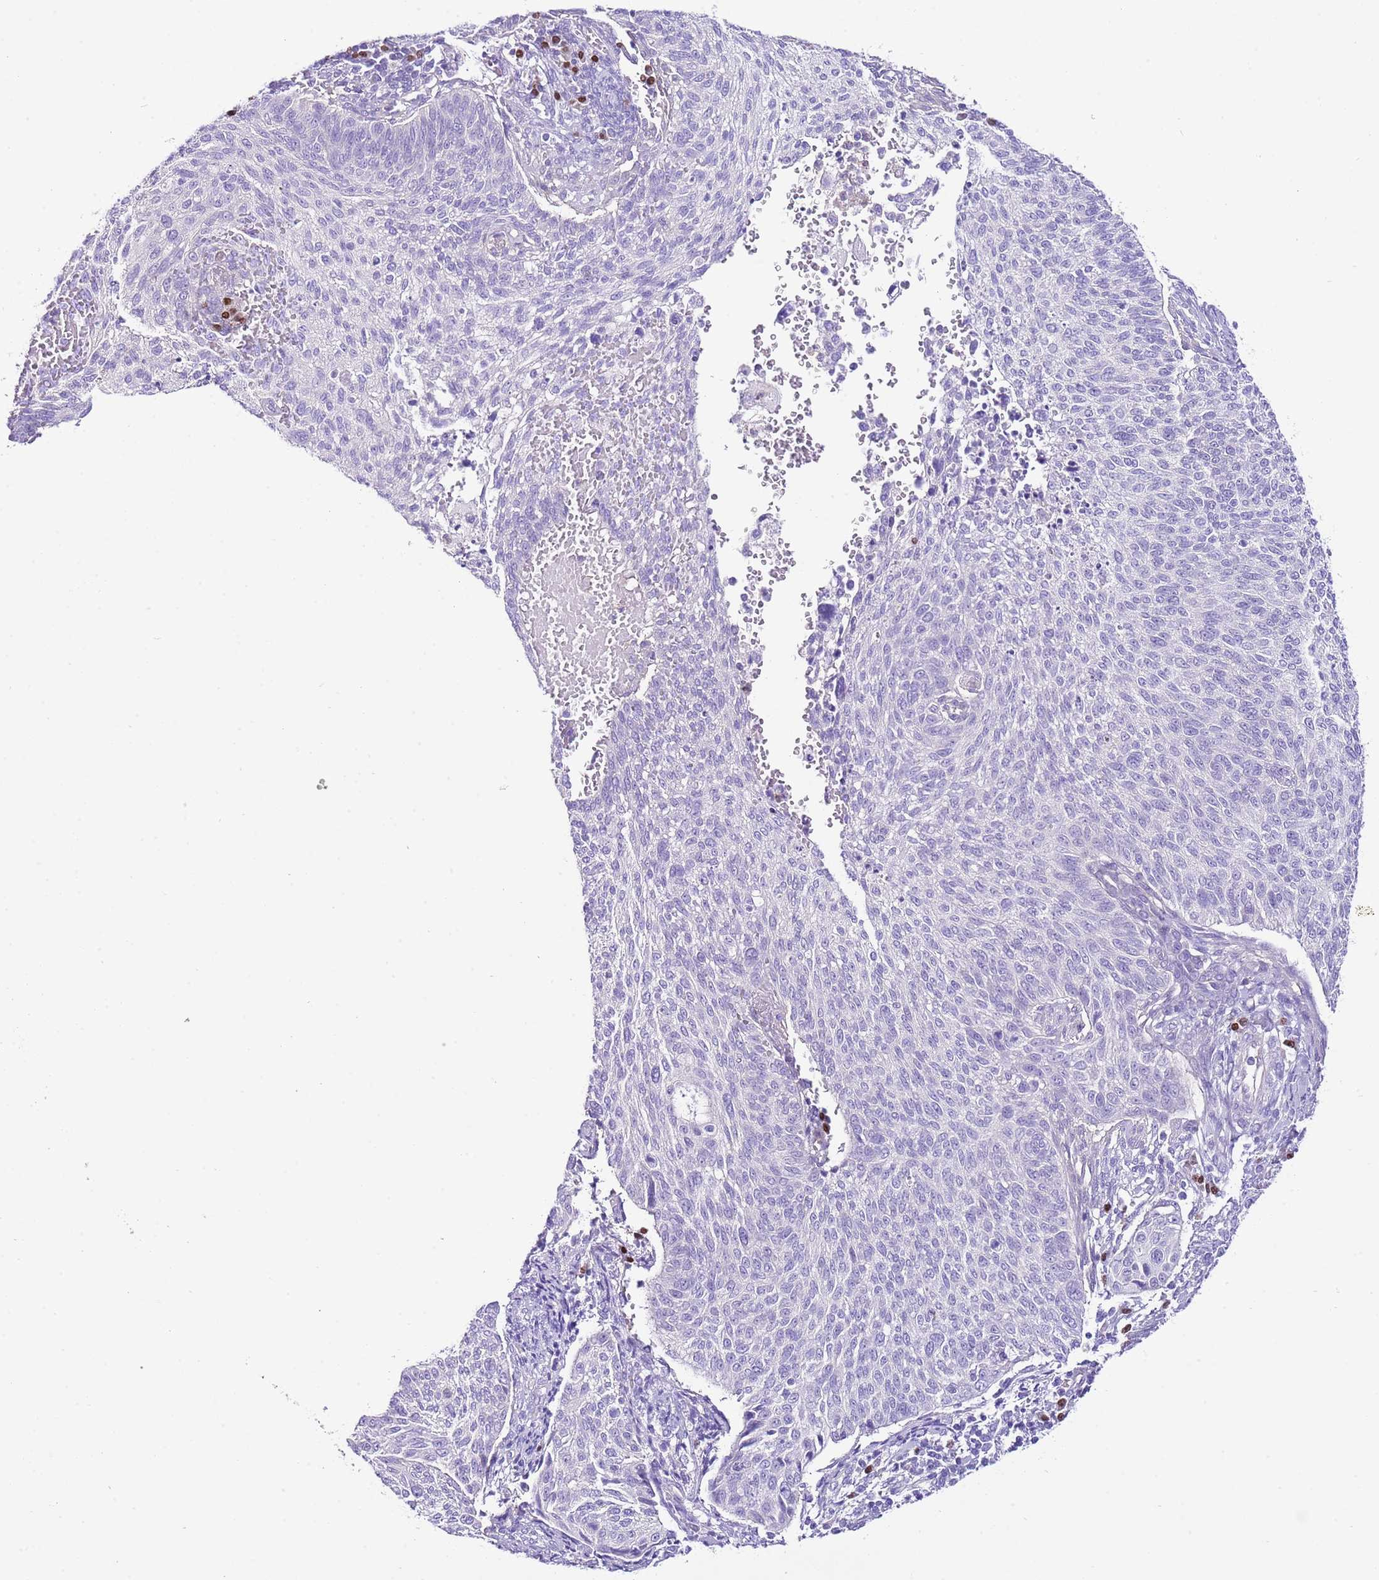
{"staining": {"intensity": "negative", "quantity": "none", "location": "none"}, "tissue": "cervical cancer", "cell_type": "Tumor cells", "image_type": "cancer", "snomed": [{"axis": "morphology", "description": "Squamous cell carcinoma, NOS"}, {"axis": "topography", "description": "Cervix"}], "caption": "Immunohistochemistry of cervical cancer shows no positivity in tumor cells.", "gene": "BHLHA15", "patient": {"sex": "female", "age": 70}}